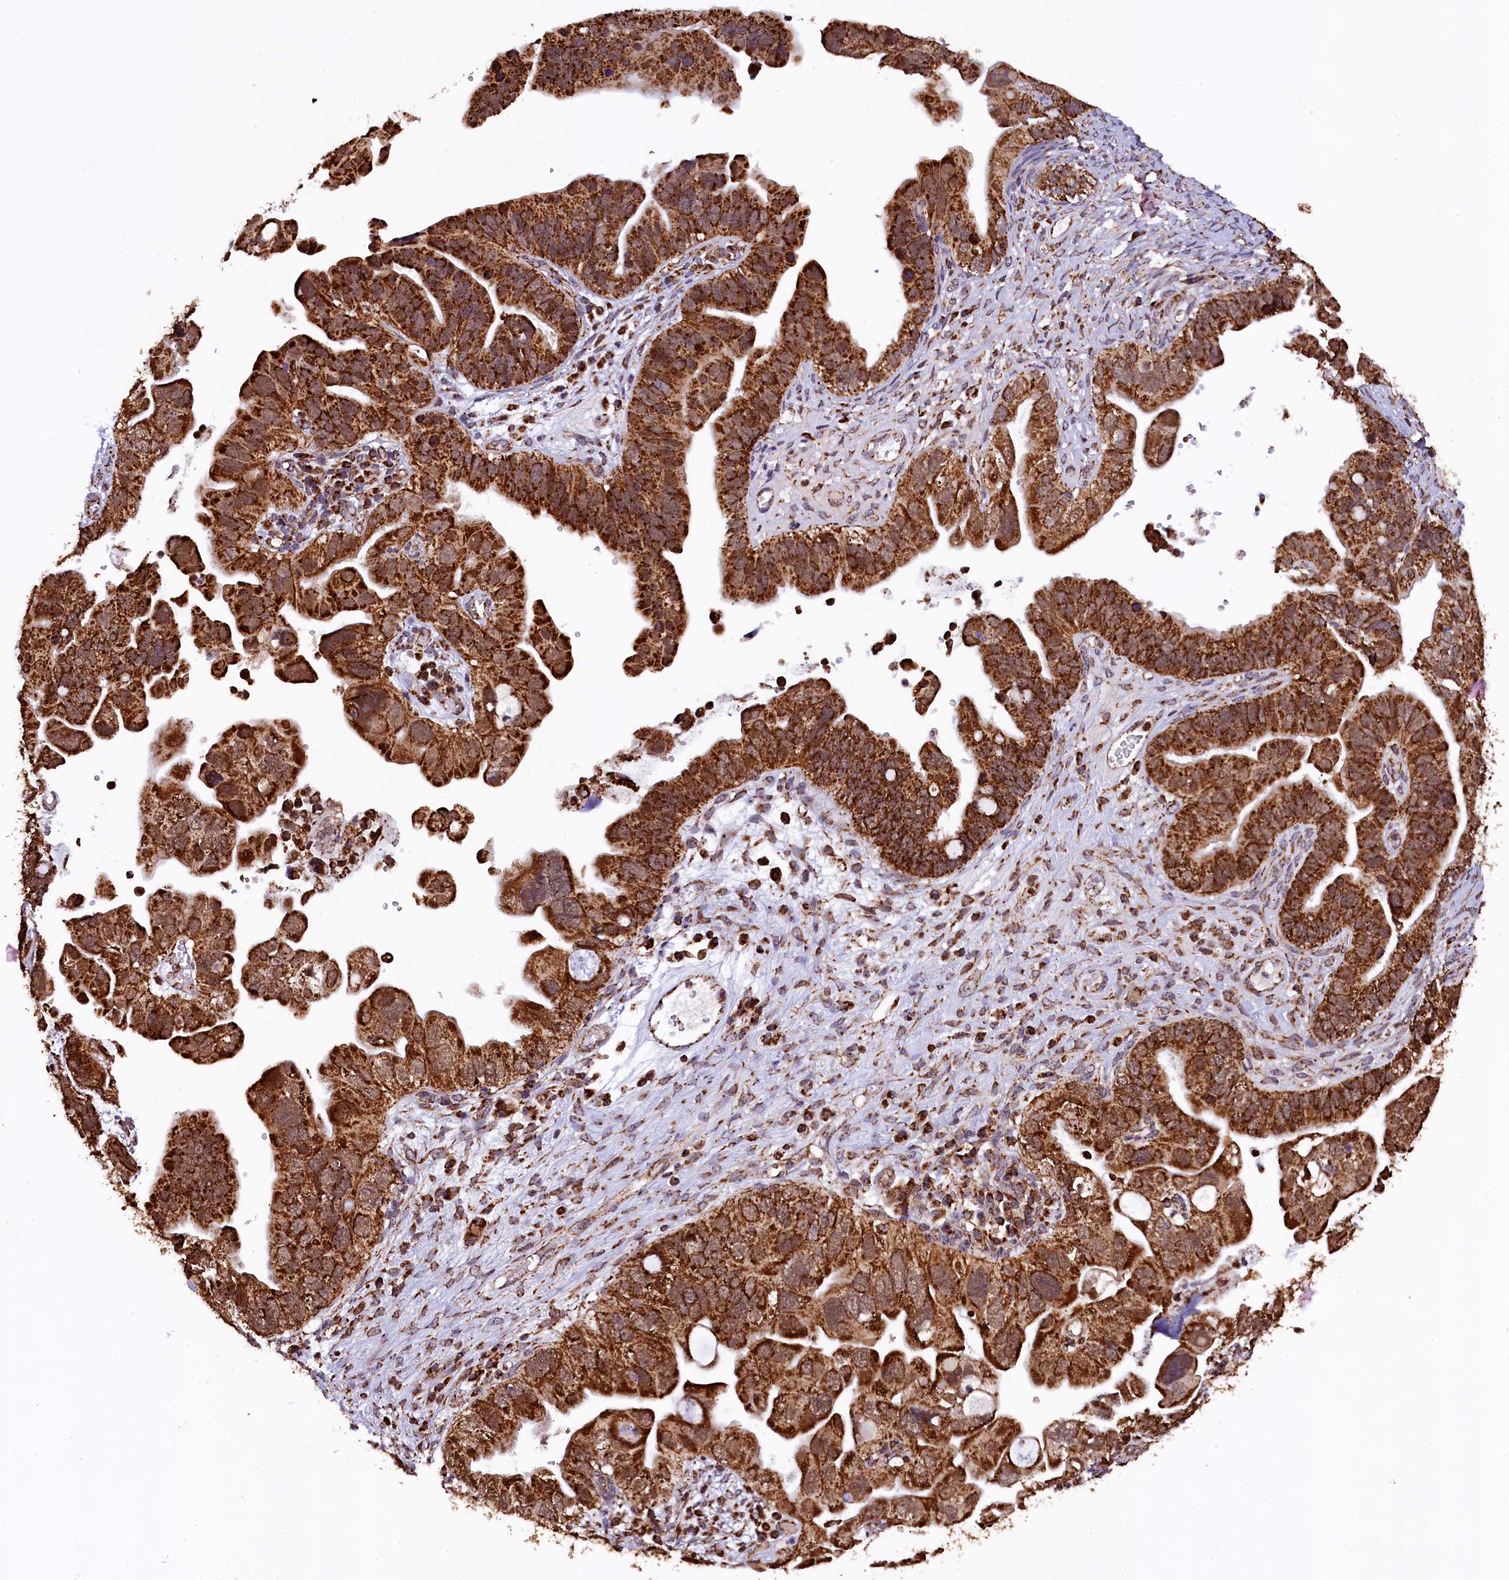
{"staining": {"intensity": "strong", "quantity": ">75%", "location": "cytoplasmic/membranous"}, "tissue": "ovarian cancer", "cell_type": "Tumor cells", "image_type": "cancer", "snomed": [{"axis": "morphology", "description": "Cystadenocarcinoma, serous, NOS"}, {"axis": "topography", "description": "Ovary"}], "caption": "Protein staining of ovarian cancer tissue displays strong cytoplasmic/membranous staining in approximately >75% of tumor cells.", "gene": "KLC2", "patient": {"sex": "female", "age": 56}}